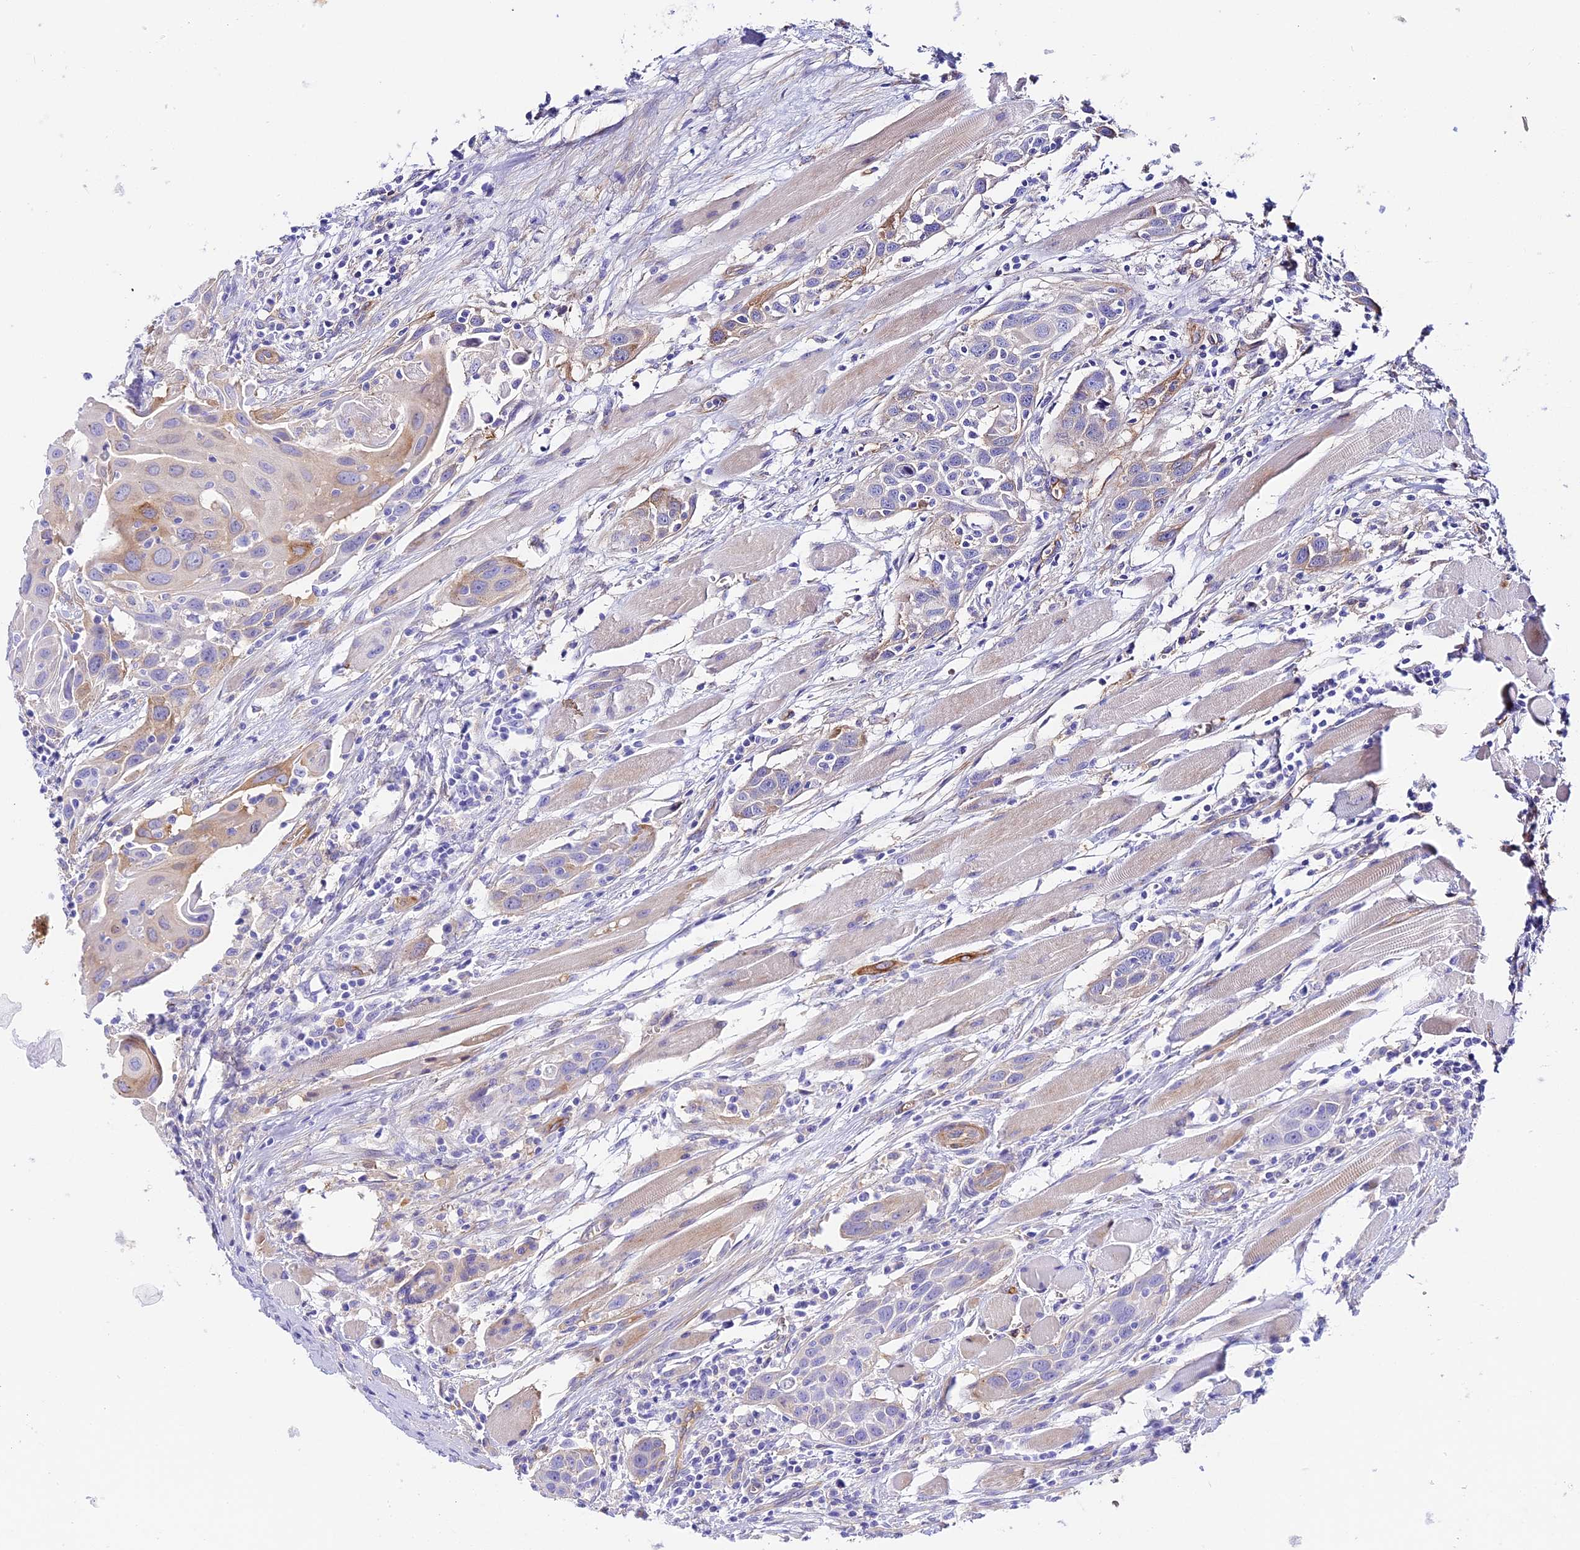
{"staining": {"intensity": "moderate", "quantity": "<25%", "location": "cytoplasmic/membranous"}, "tissue": "head and neck cancer", "cell_type": "Tumor cells", "image_type": "cancer", "snomed": [{"axis": "morphology", "description": "Squamous cell carcinoma, NOS"}, {"axis": "topography", "description": "Oral tissue"}, {"axis": "topography", "description": "Head-Neck"}], "caption": "Head and neck cancer was stained to show a protein in brown. There is low levels of moderate cytoplasmic/membranous positivity in approximately <25% of tumor cells.", "gene": "HOMER3", "patient": {"sex": "female", "age": 50}}